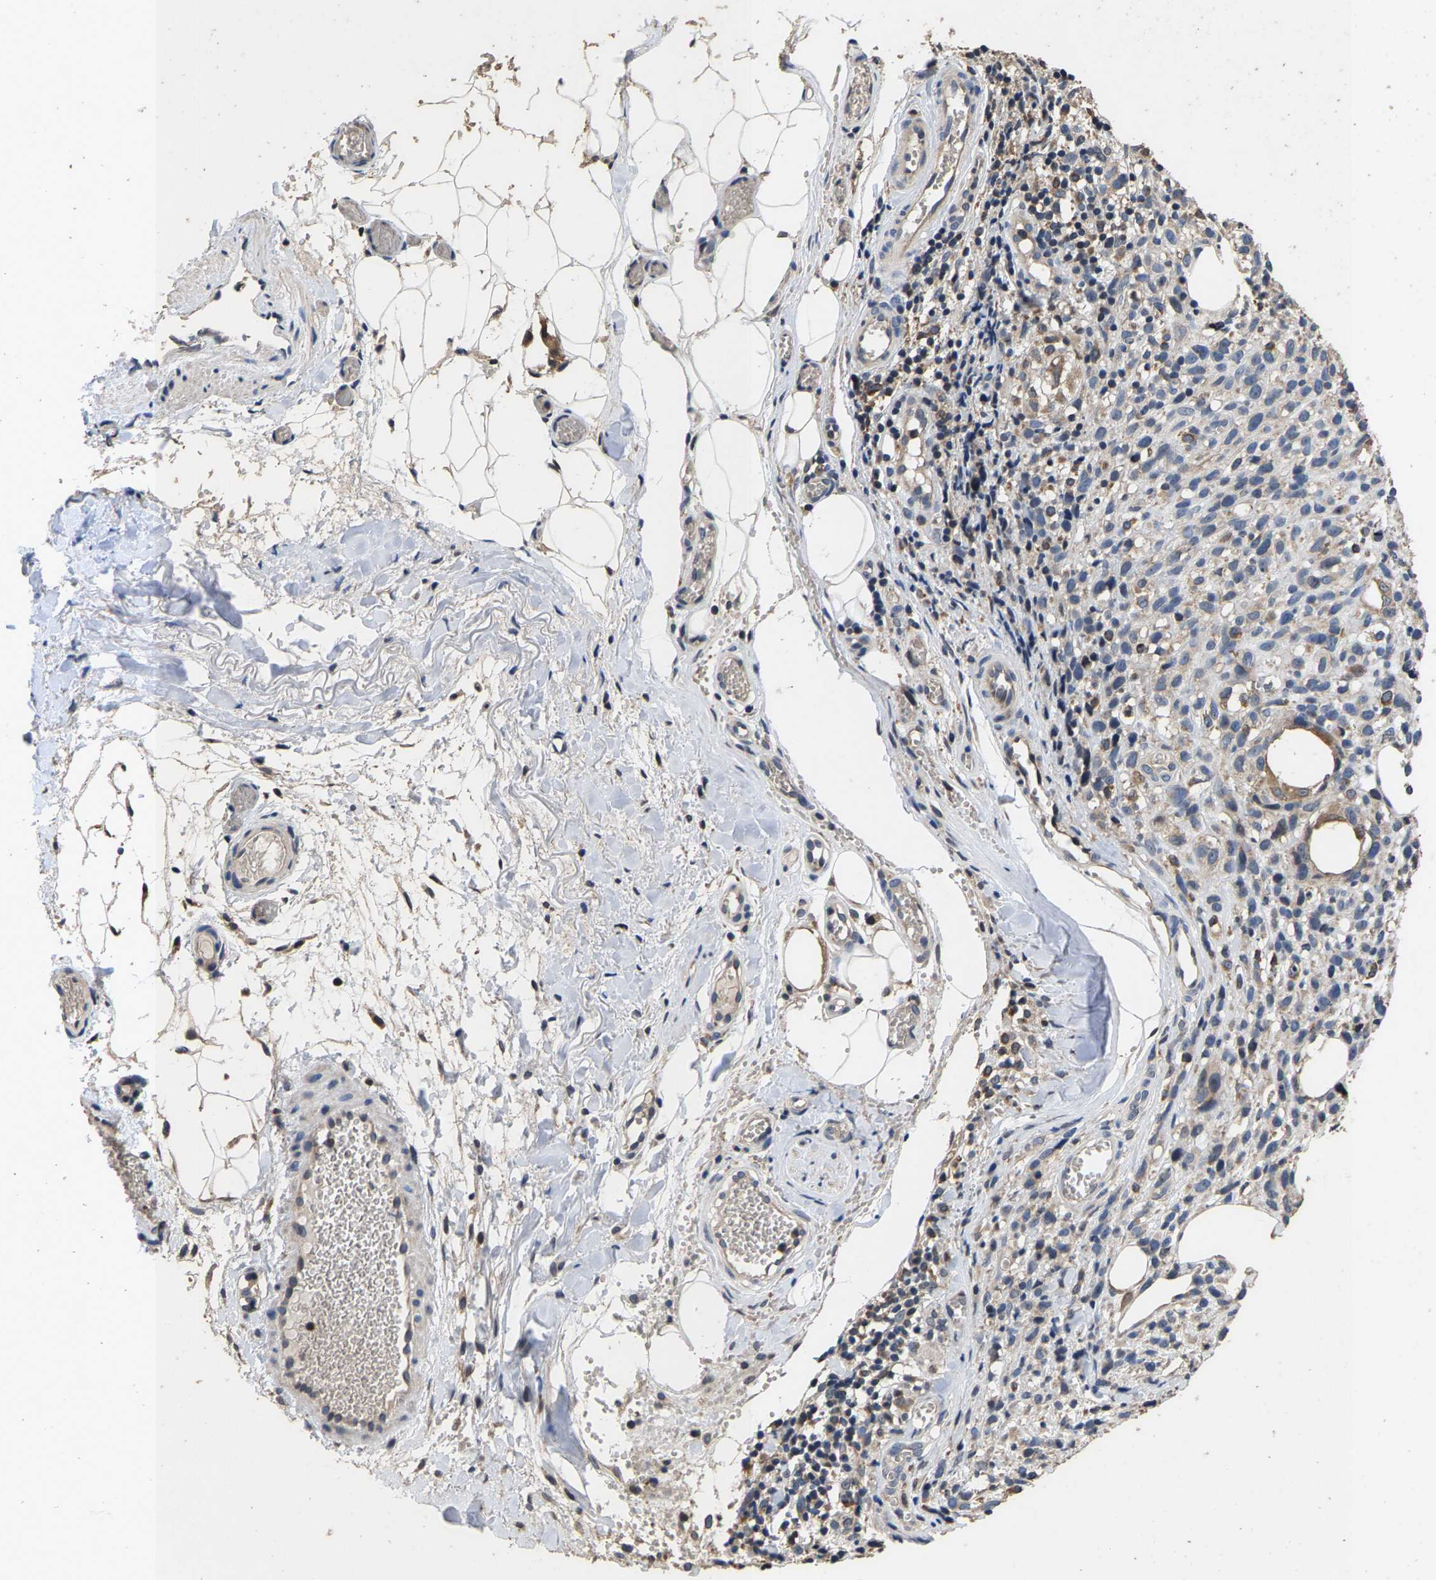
{"staining": {"intensity": "negative", "quantity": "none", "location": "none"}, "tissue": "melanoma", "cell_type": "Tumor cells", "image_type": "cancer", "snomed": [{"axis": "morphology", "description": "Malignant melanoma, NOS"}, {"axis": "topography", "description": "Skin"}], "caption": "Image shows no significant protein positivity in tumor cells of melanoma.", "gene": "TDRKH", "patient": {"sex": "female", "age": 55}}